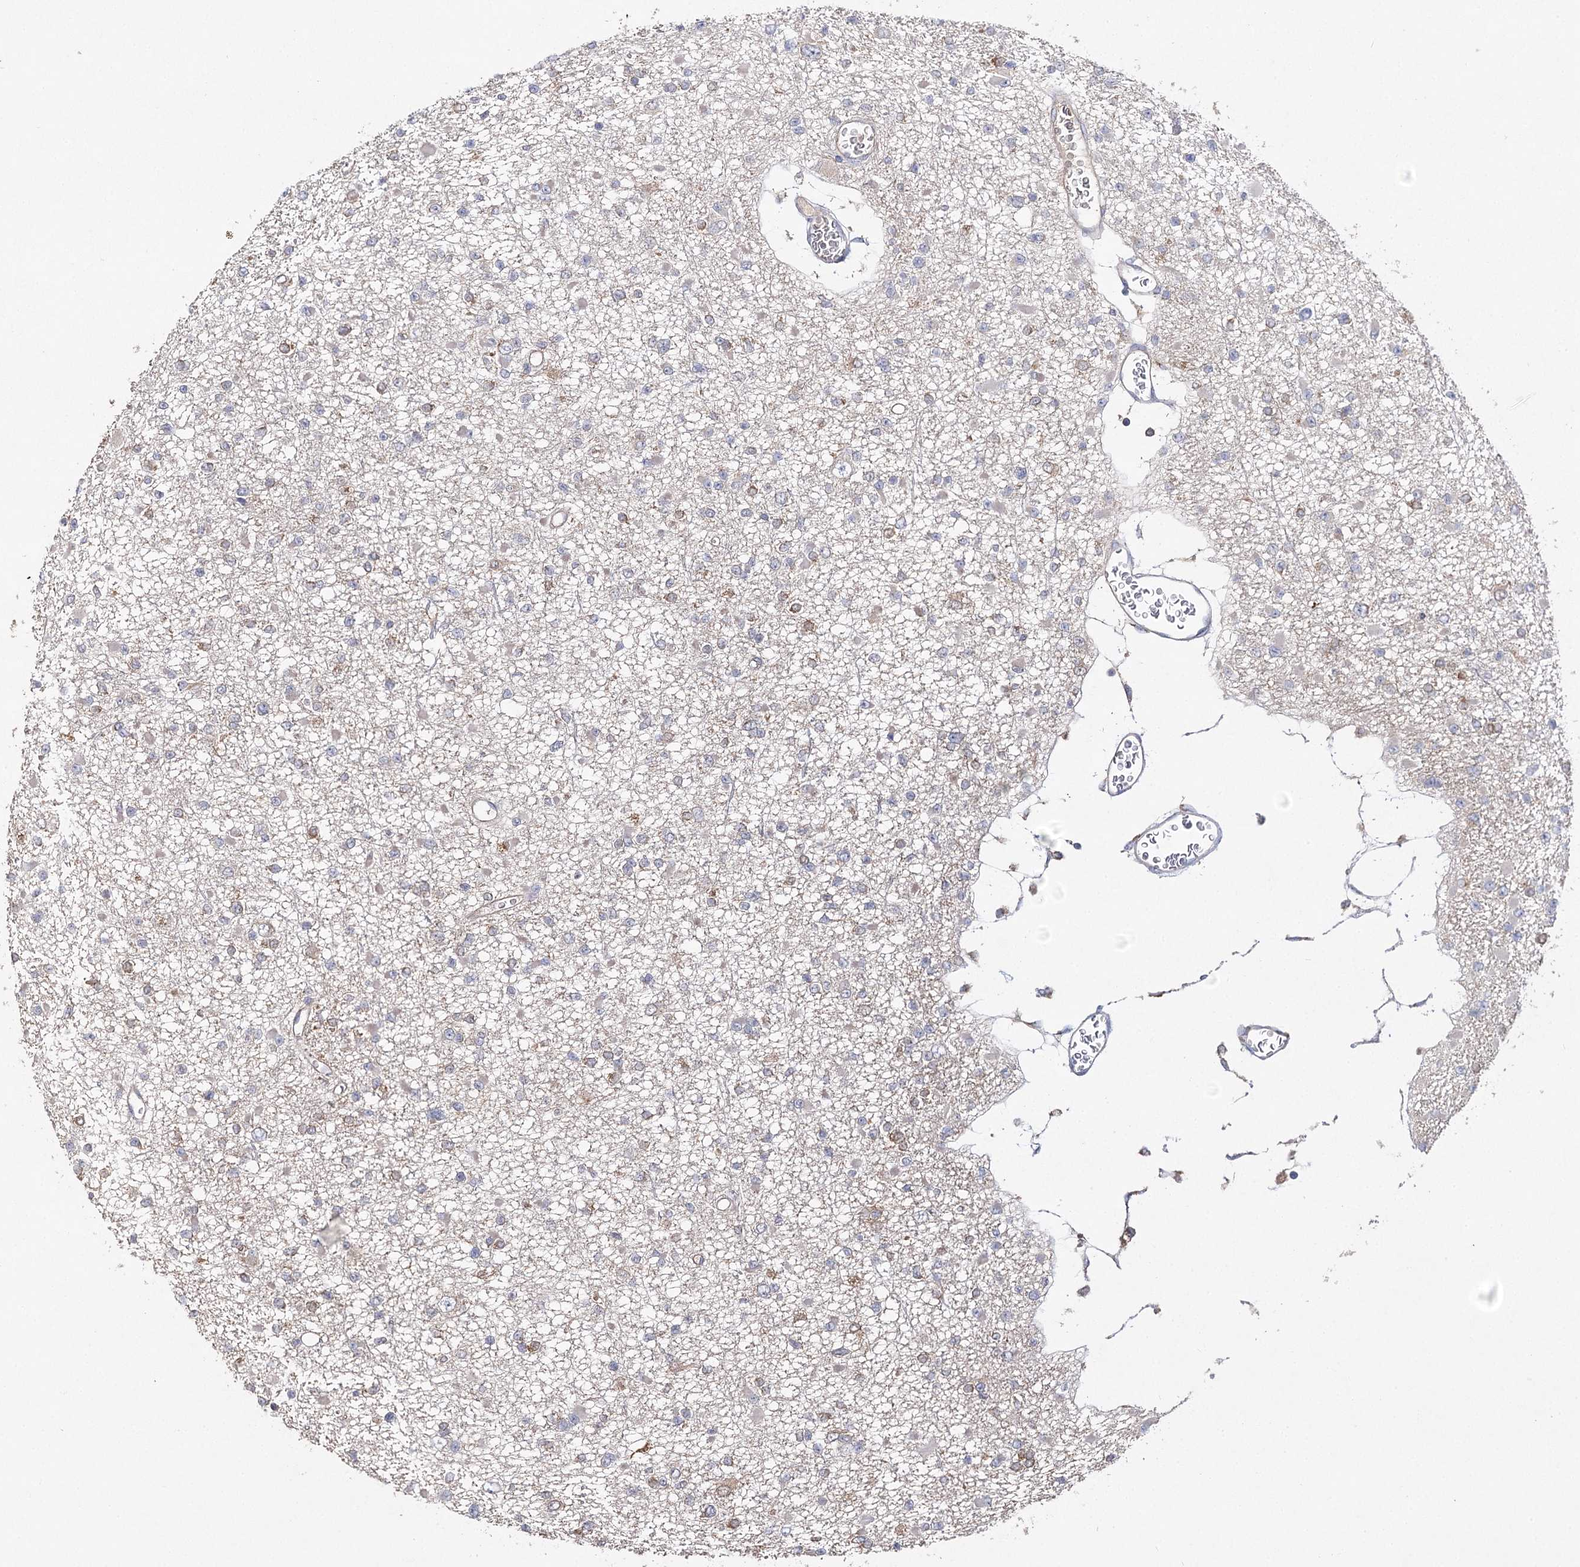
{"staining": {"intensity": "weak", "quantity": "<25%", "location": "cytoplasmic/membranous"}, "tissue": "glioma", "cell_type": "Tumor cells", "image_type": "cancer", "snomed": [{"axis": "morphology", "description": "Glioma, malignant, Low grade"}, {"axis": "topography", "description": "Brain"}], "caption": "Immunohistochemistry (IHC) micrograph of neoplastic tissue: low-grade glioma (malignant) stained with DAB displays no significant protein staining in tumor cells.", "gene": "AURKC", "patient": {"sex": "female", "age": 22}}